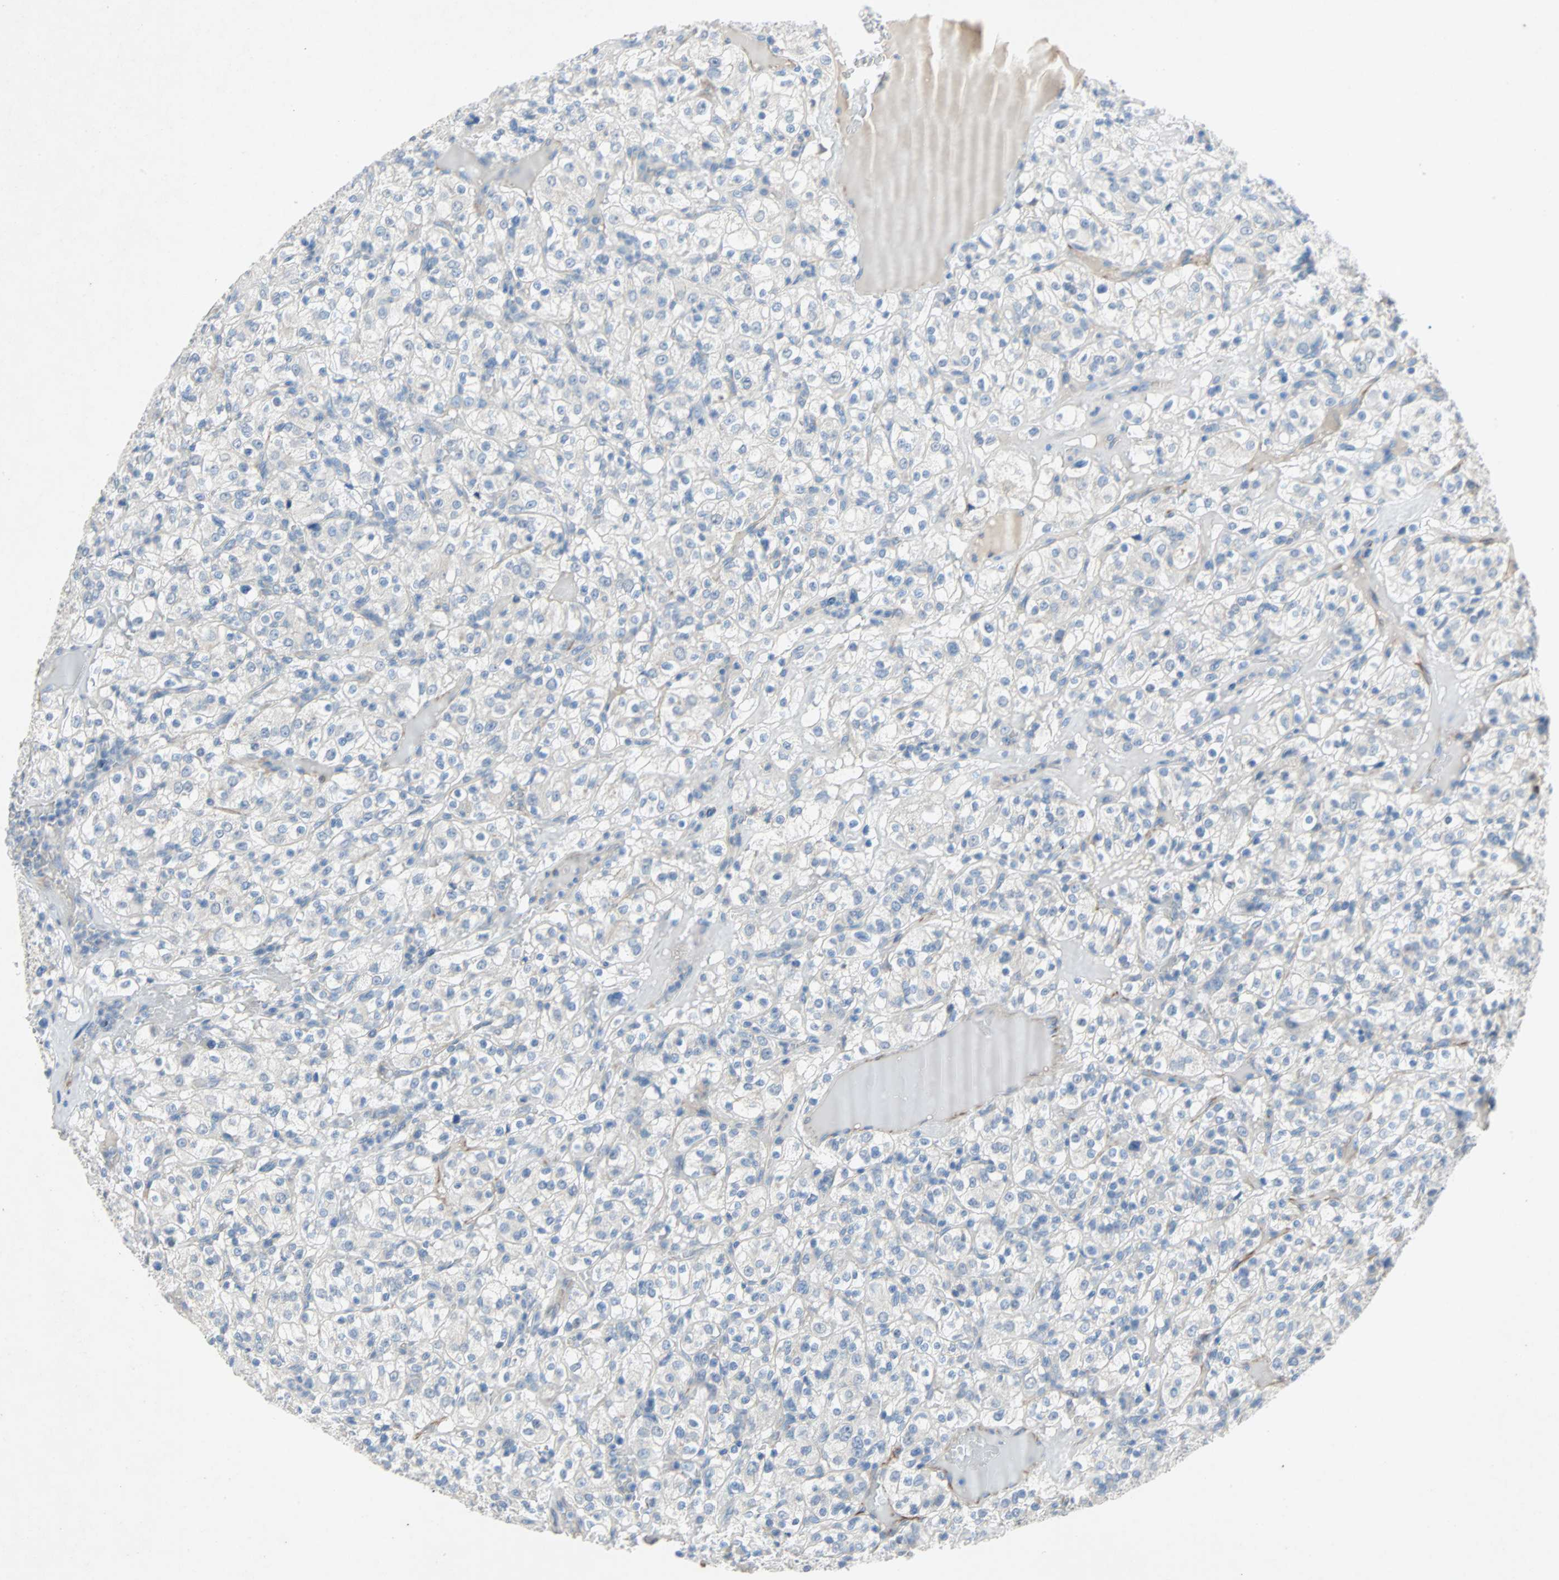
{"staining": {"intensity": "negative", "quantity": "none", "location": "none"}, "tissue": "renal cancer", "cell_type": "Tumor cells", "image_type": "cancer", "snomed": [{"axis": "morphology", "description": "Normal tissue, NOS"}, {"axis": "morphology", "description": "Adenocarcinoma, NOS"}, {"axis": "topography", "description": "Kidney"}], "caption": "IHC histopathology image of adenocarcinoma (renal) stained for a protein (brown), which shows no expression in tumor cells.", "gene": "PCDHB2", "patient": {"sex": "female", "age": 72}}